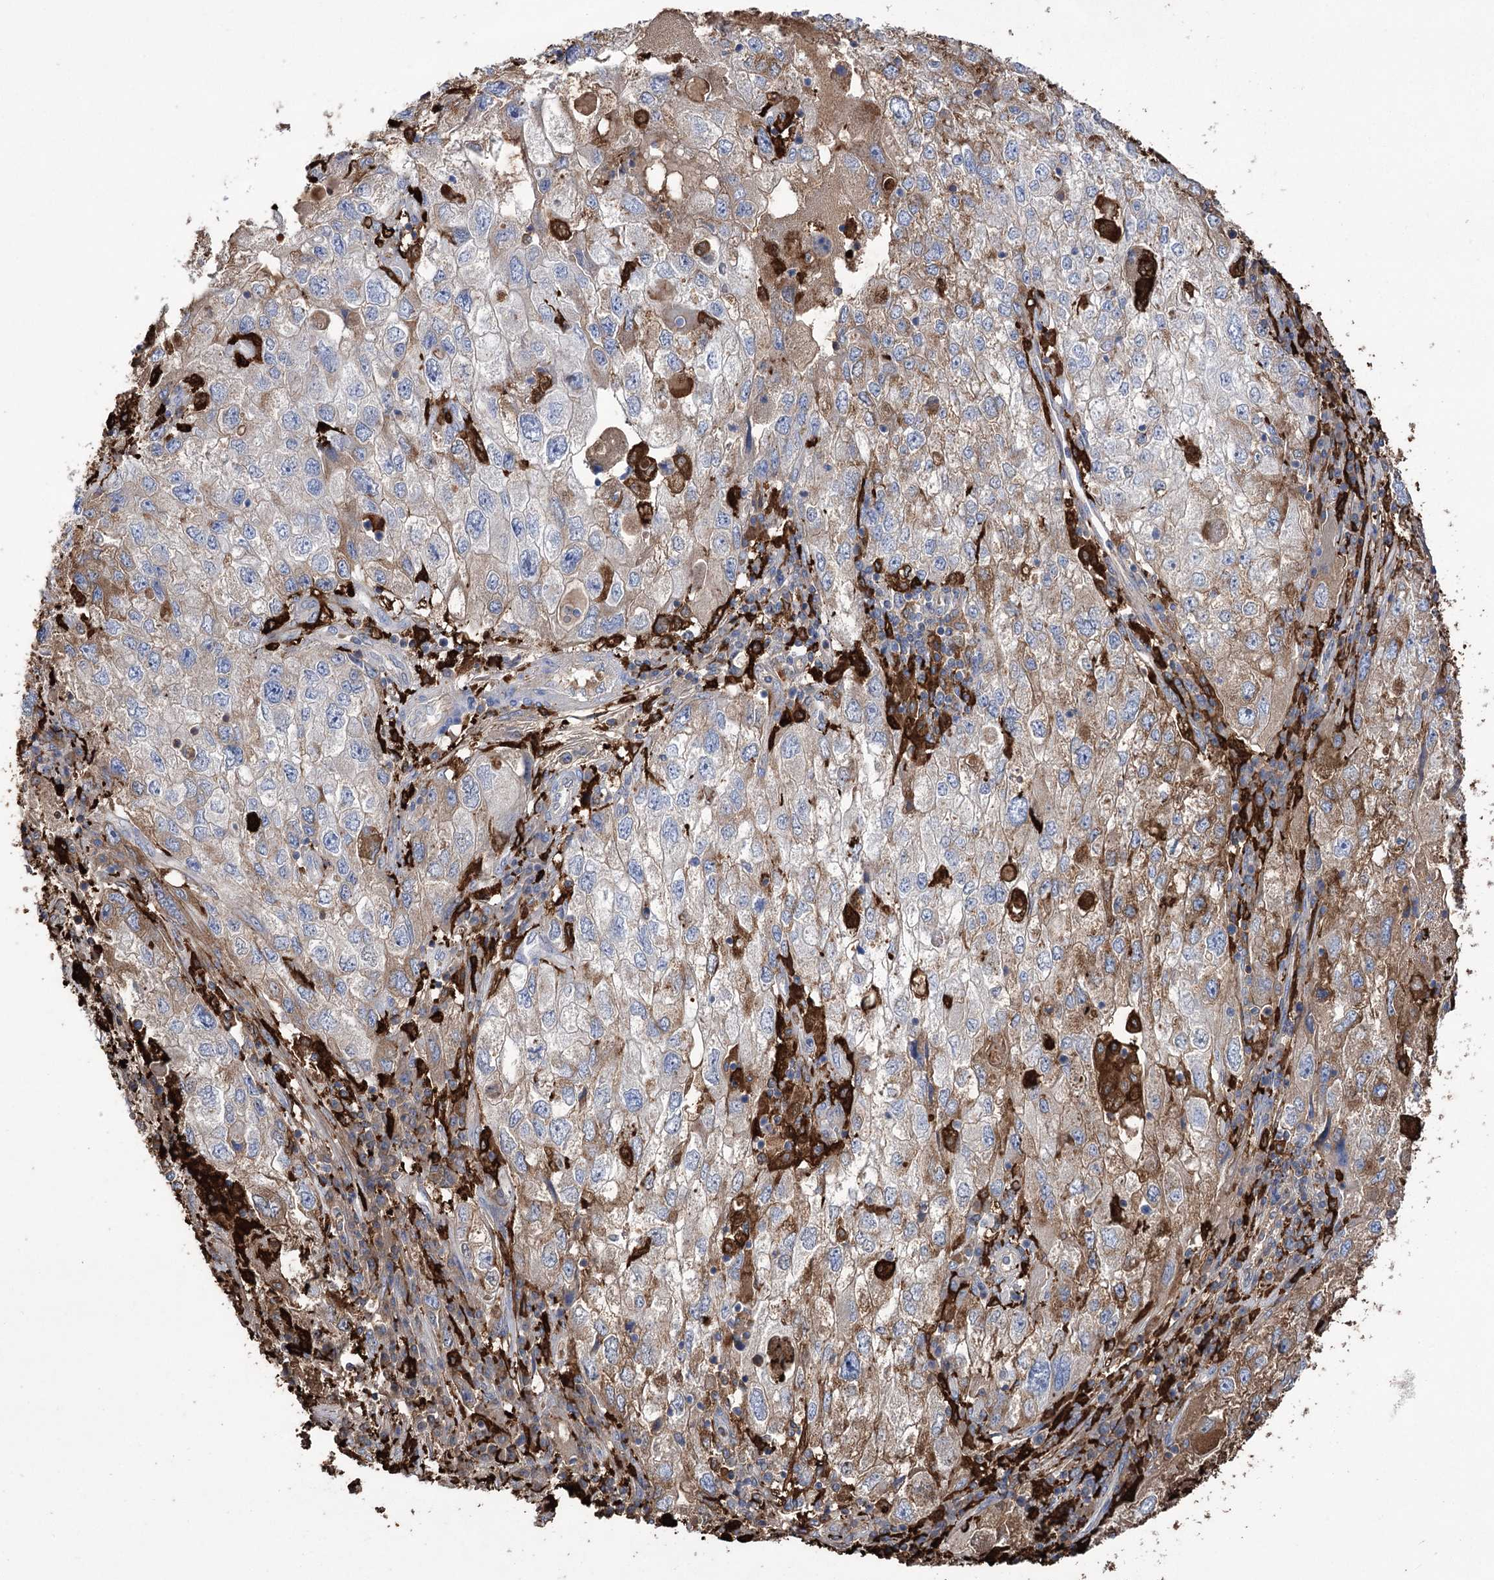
{"staining": {"intensity": "moderate", "quantity": "<25%", "location": "cytoplasmic/membranous"}, "tissue": "endometrial cancer", "cell_type": "Tumor cells", "image_type": "cancer", "snomed": [{"axis": "morphology", "description": "Adenocarcinoma, NOS"}, {"axis": "topography", "description": "Endometrium"}], "caption": "Protein expression analysis of human endometrial cancer reveals moderate cytoplasmic/membranous staining in about <25% of tumor cells.", "gene": "ZNF622", "patient": {"sex": "female", "age": 49}}